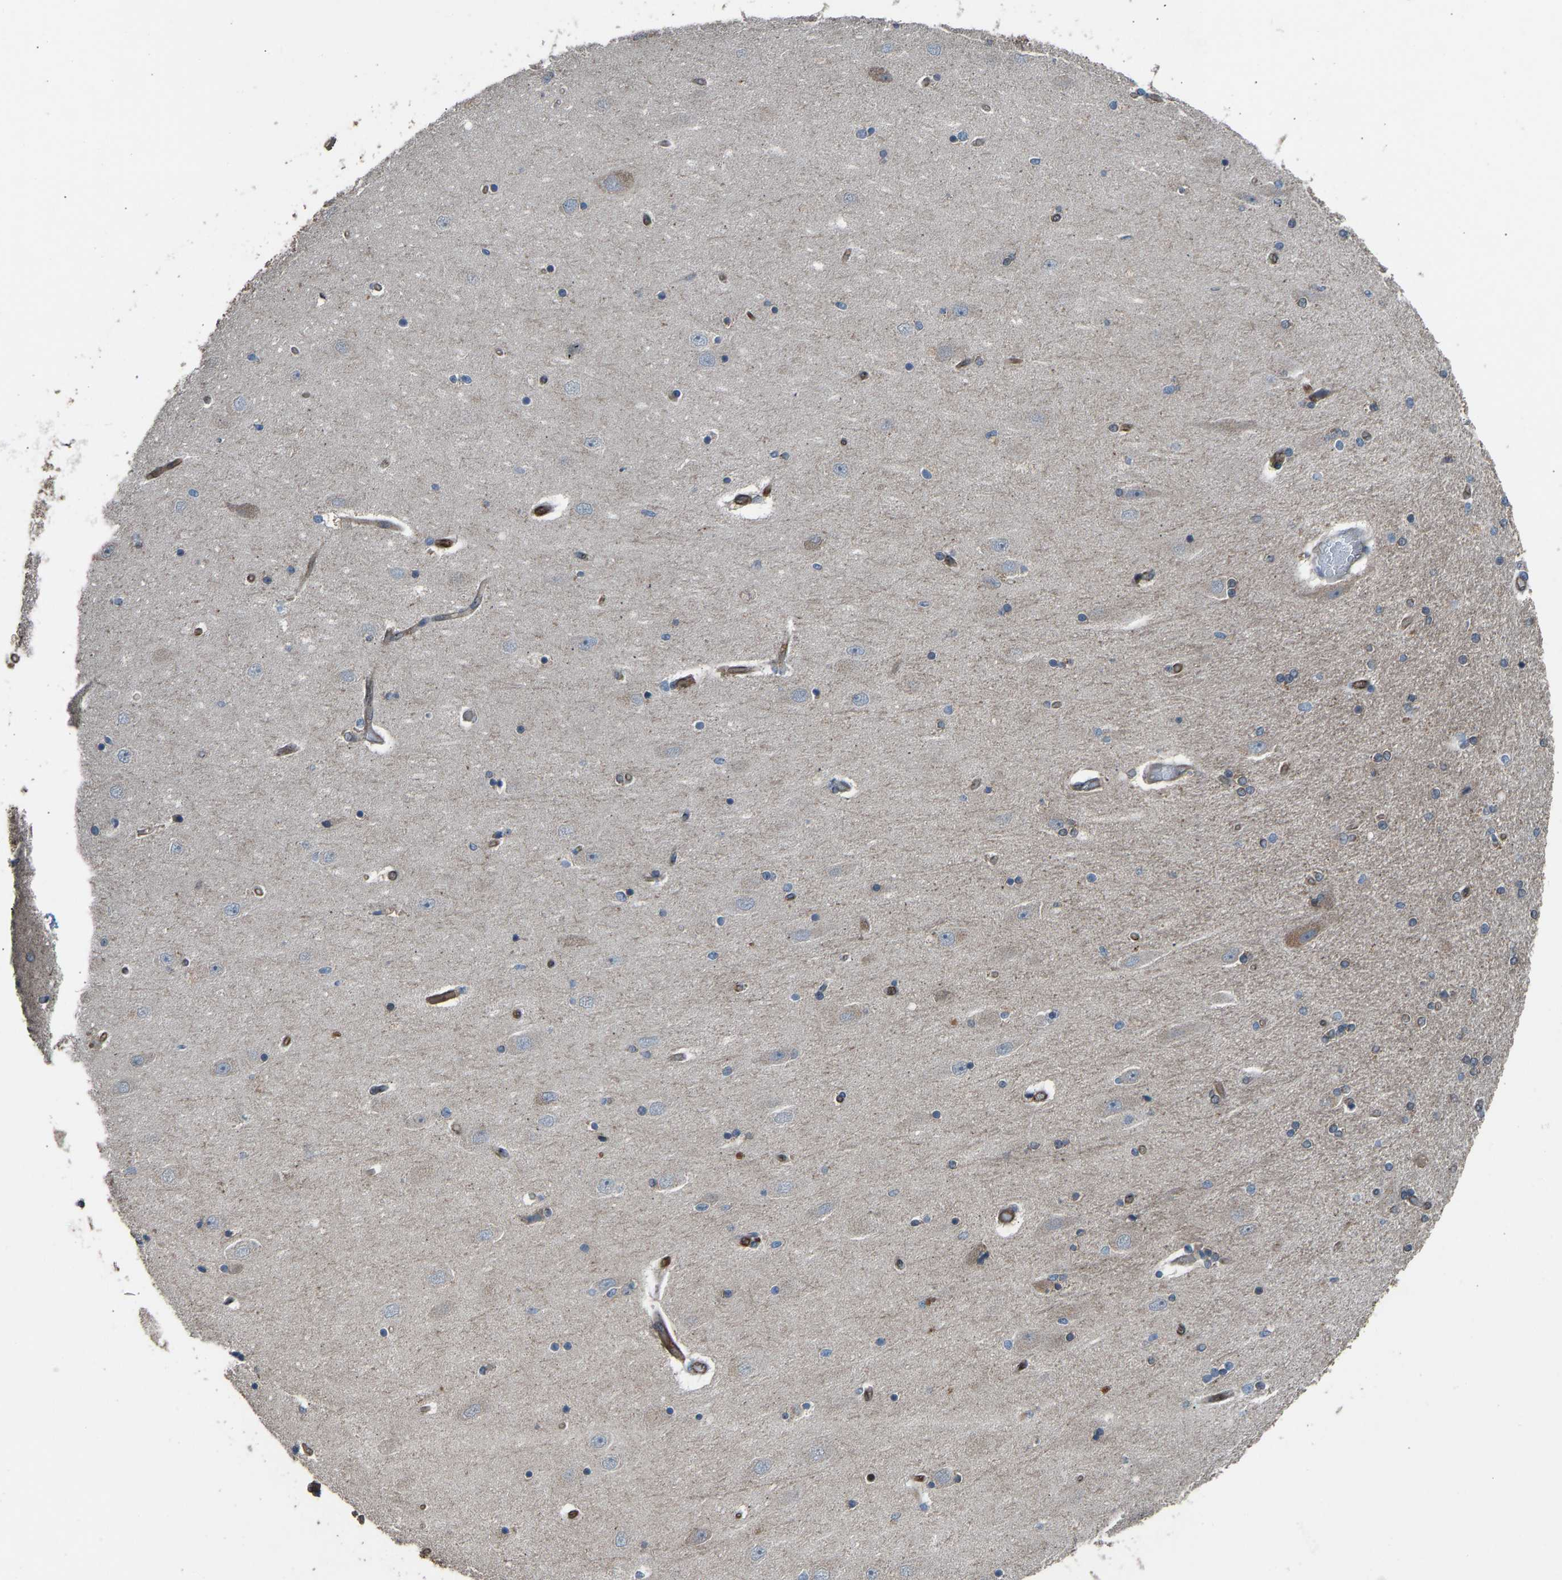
{"staining": {"intensity": "weak", "quantity": "<25%", "location": "cytoplasmic/membranous"}, "tissue": "hippocampus", "cell_type": "Glial cells", "image_type": "normal", "snomed": [{"axis": "morphology", "description": "Normal tissue, NOS"}, {"axis": "topography", "description": "Hippocampus"}], "caption": "IHC of unremarkable hippocampus demonstrates no staining in glial cells. (Brightfield microscopy of DAB immunohistochemistry at high magnification).", "gene": "SLC43A1", "patient": {"sex": "female", "age": 54}}